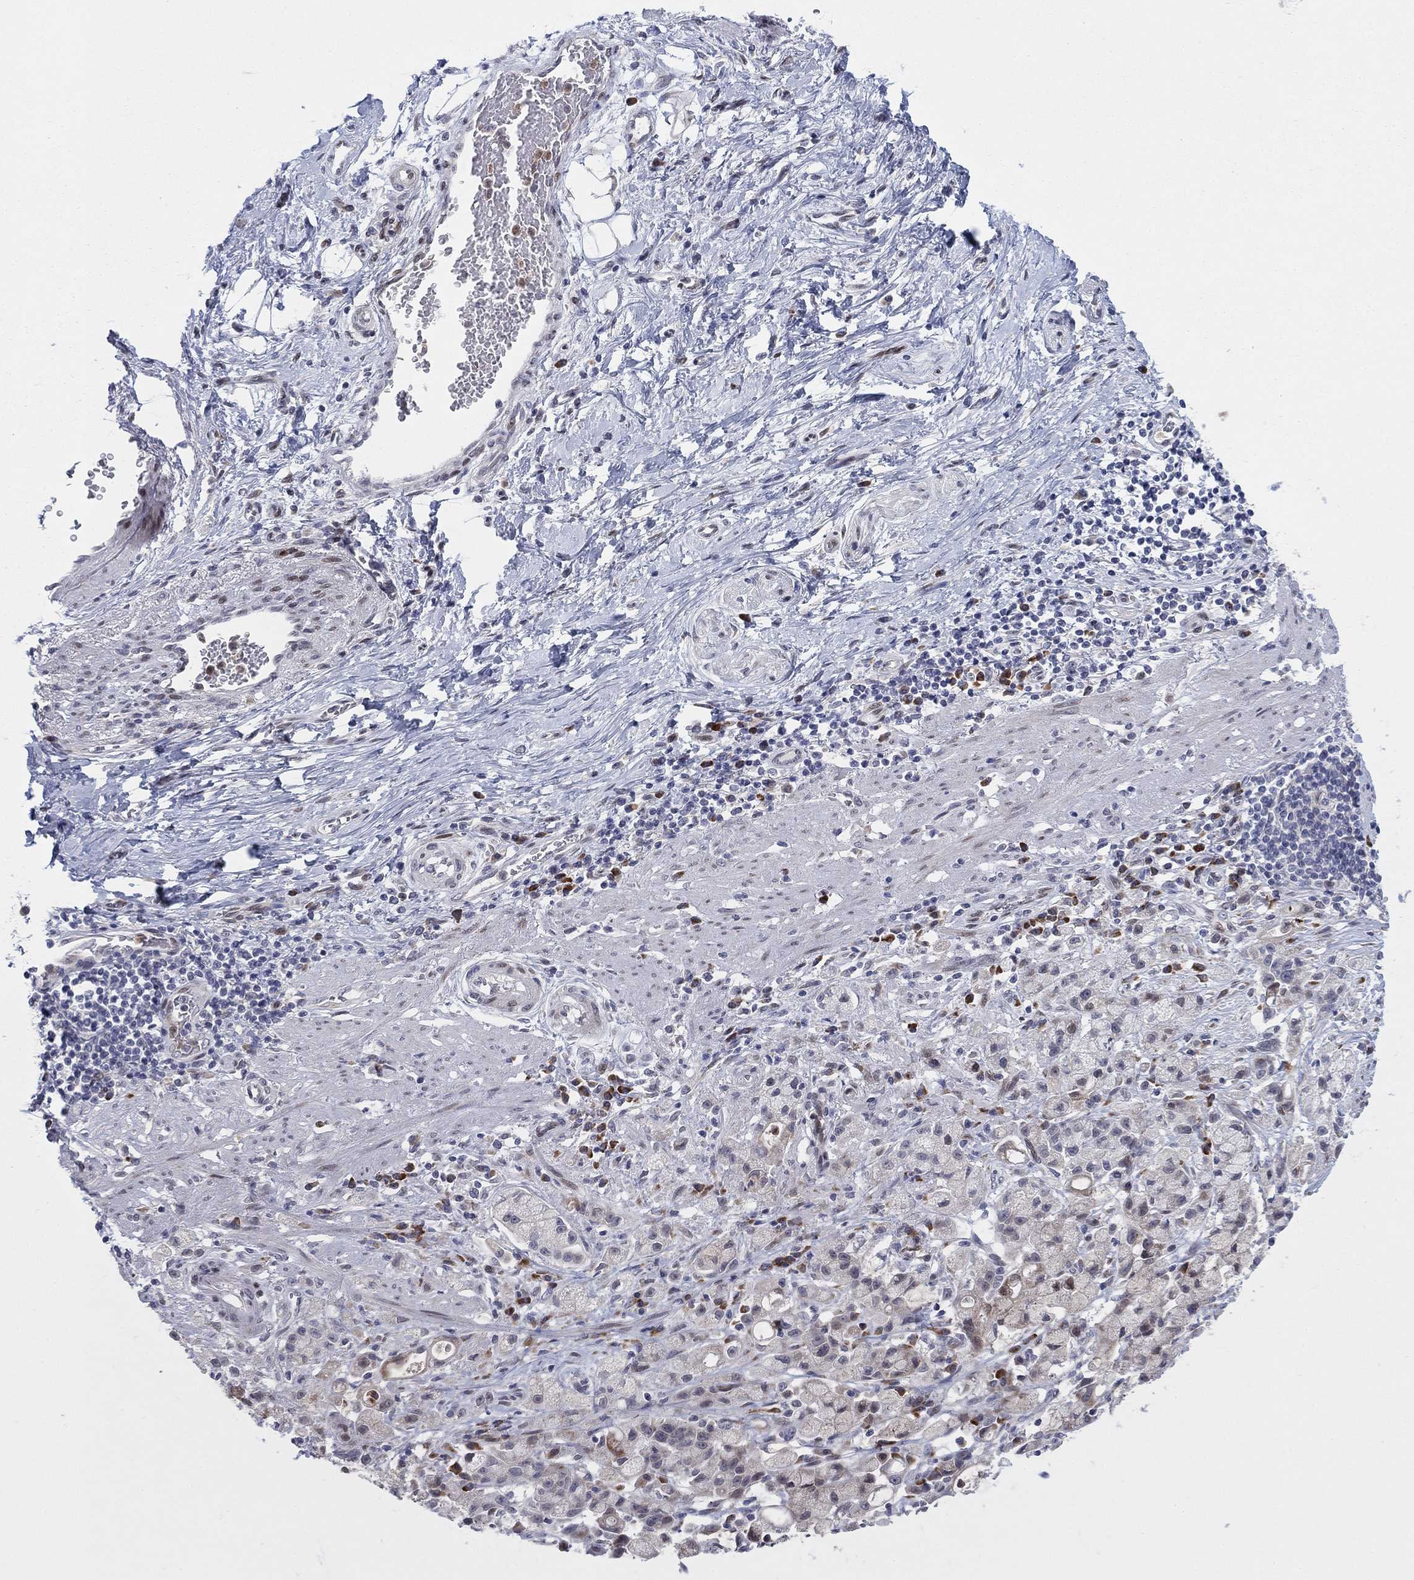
{"staining": {"intensity": "weak", "quantity": "<25%", "location": "cytoplasmic/membranous"}, "tissue": "stomach cancer", "cell_type": "Tumor cells", "image_type": "cancer", "snomed": [{"axis": "morphology", "description": "Adenocarcinoma, NOS"}, {"axis": "topography", "description": "Stomach"}], "caption": "A high-resolution histopathology image shows immunohistochemistry staining of stomach cancer, which demonstrates no significant expression in tumor cells. (DAB immunohistochemistry (IHC) visualized using brightfield microscopy, high magnification).", "gene": "TTC21B", "patient": {"sex": "male", "age": 58}}